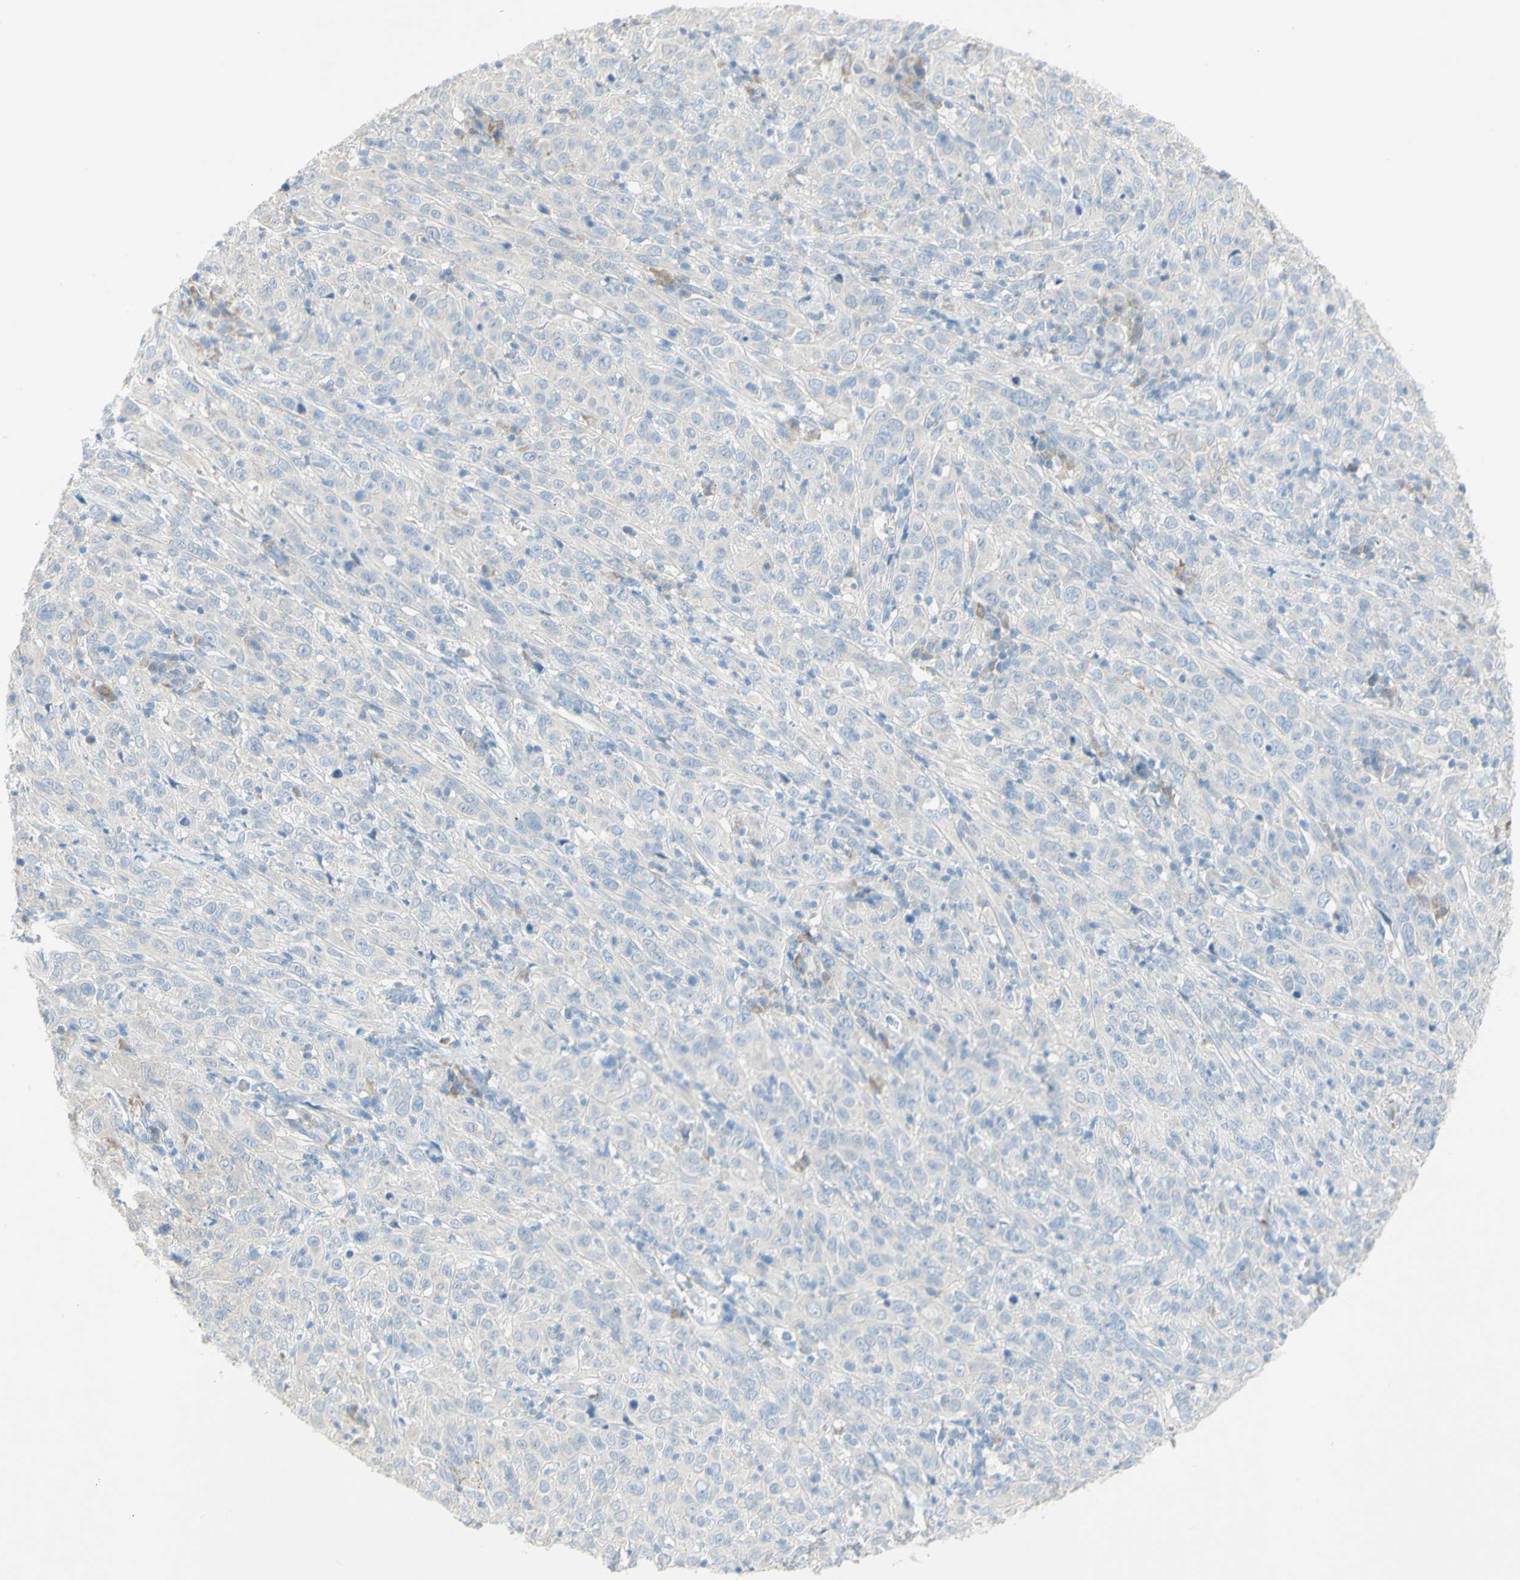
{"staining": {"intensity": "negative", "quantity": "none", "location": "none"}, "tissue": "cervical cancer", "cell_type": "Tumor cells", "image_type": "cancer", "snomed": [{"axis": "morphology", "description": "Squamous cell carcinoma, NOS"}, {"axis": "topography", "description": "Cervix"}], "caption": "The image exhibits no staining of tumor cells in cervical squamous cell carcinoma.", "gene": "ACADL", "patient": {"sex": "female", "age": 46}}